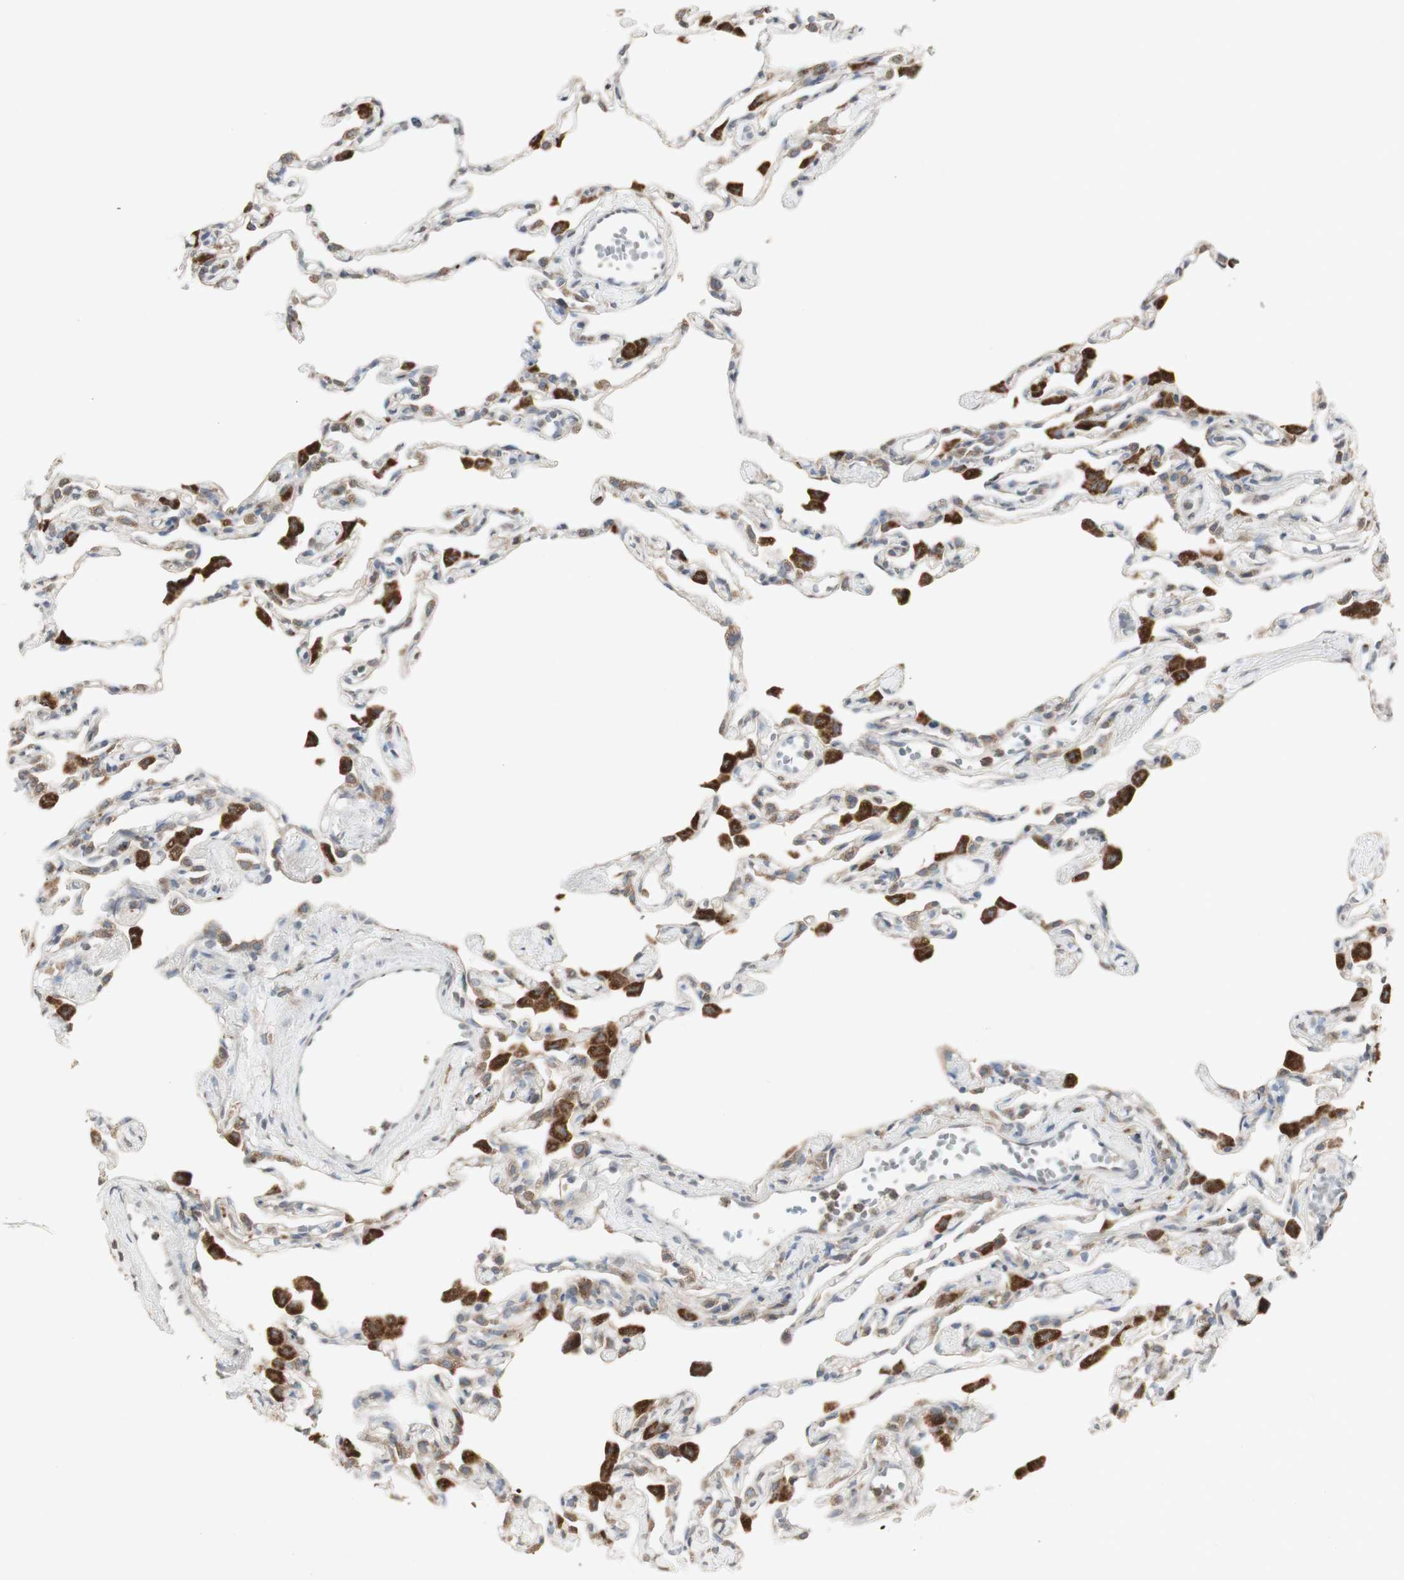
{"staining": {"intensity": "negative", "quantity": "none", "location": "none"}, "tissue": "lung", "cell_type": "Alveolar cells", "image_type": "normal", "snomed": [{"axis": "morphology", "description": "Normal tissue, NOS"}, {"axis": "topography", "description": "Lung"}], "caption": "Immunohistochemistry micrograph of unremarkable lung stained for a protein (brown), which shows no expression in alveolar cells.", "gene": "ATP6V1E1", "patient": {"sex": "female", "age": 49}}